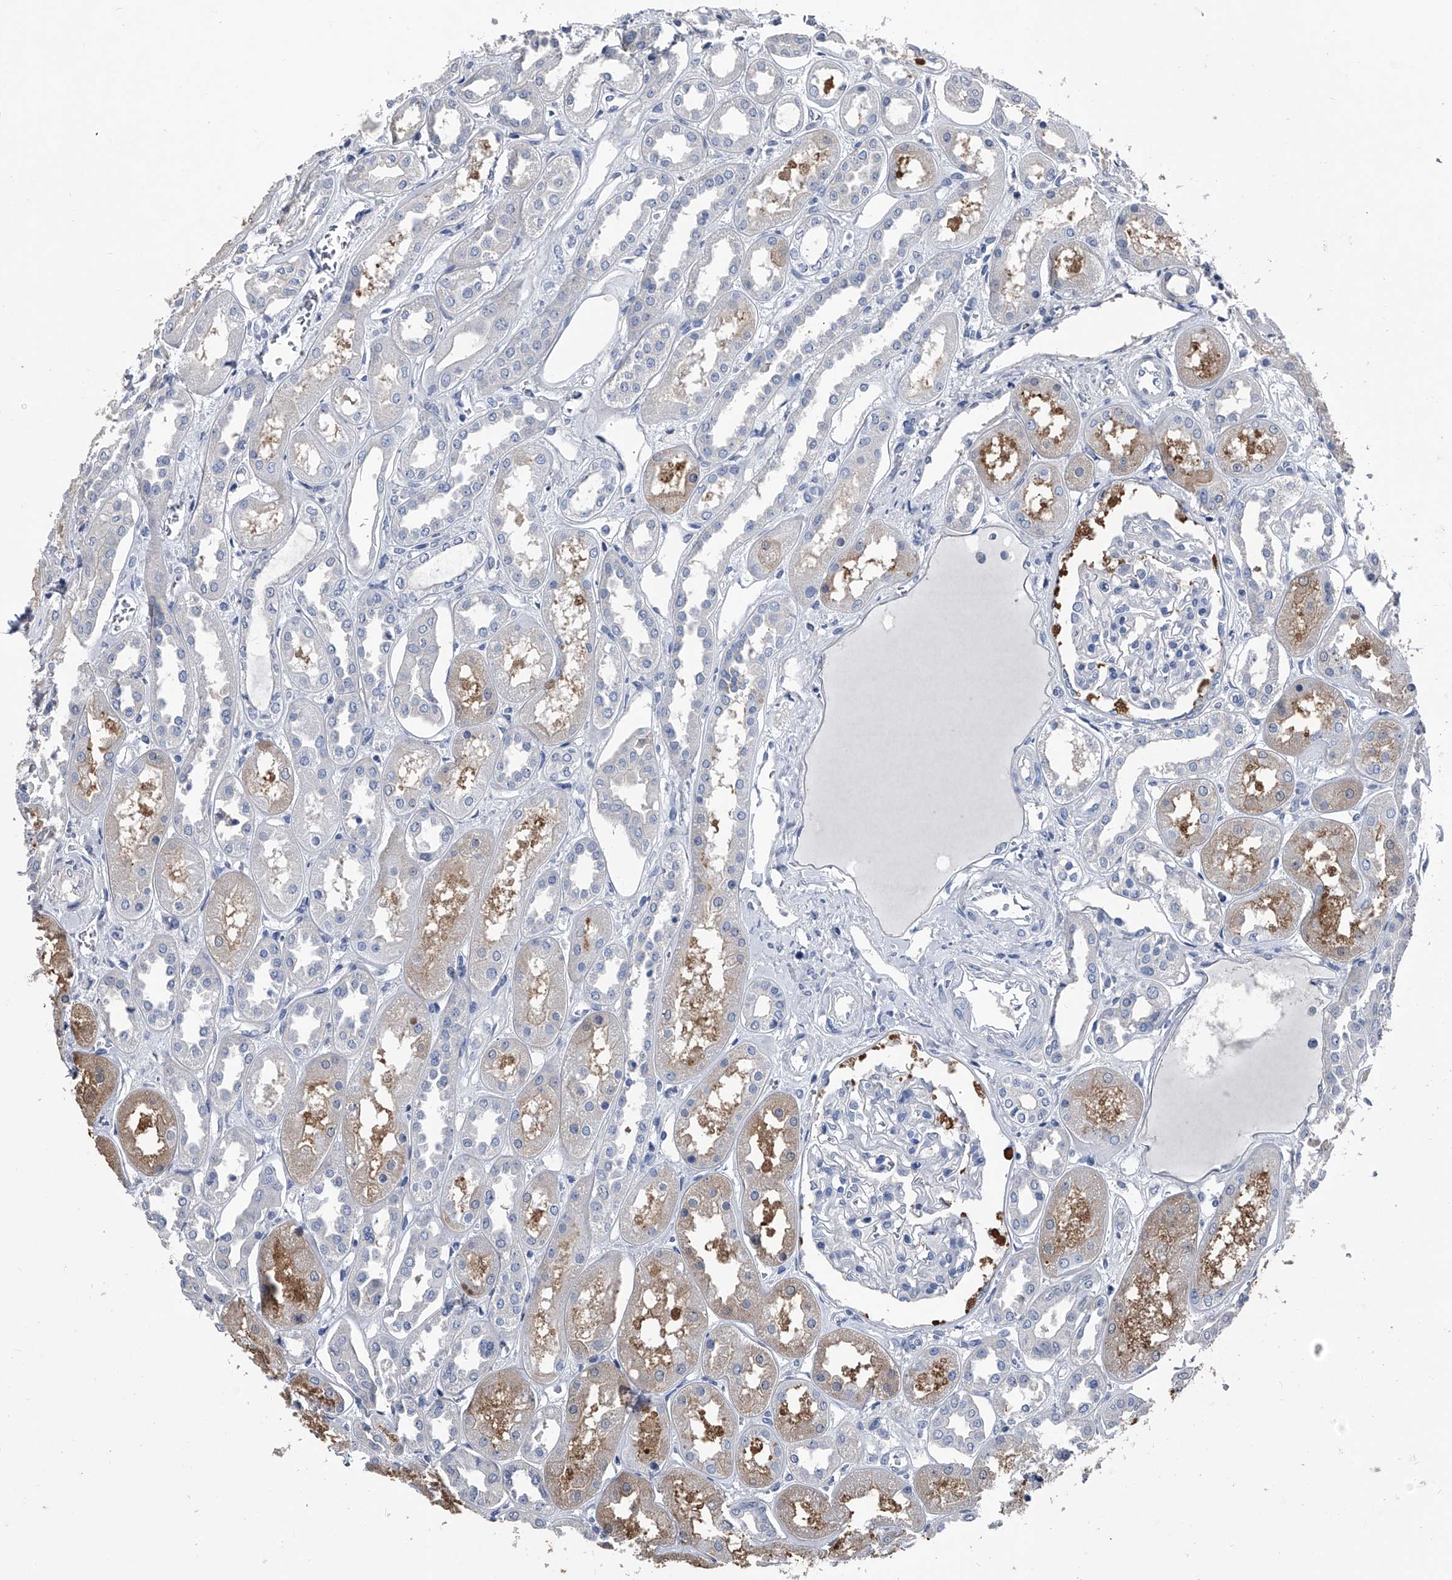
{"staining": {"intensity": "negative", "quantity": "none", "location": "none"}, "tissue": "kidney", "cell_type": "Cells in glomeruli", "image_type": "normal", "snomed": [{"axis": "morphology", "description": "Normal tissue, NOS"}, {"axis": "topography", "description": "Kidney"}], "caption": "A photomicrograph of kidney stained for a protein demonstrates no brown staining in cells in glomeruli.", "gene": "KIF13A", "patient": {"sex": "male", "age": 70}}